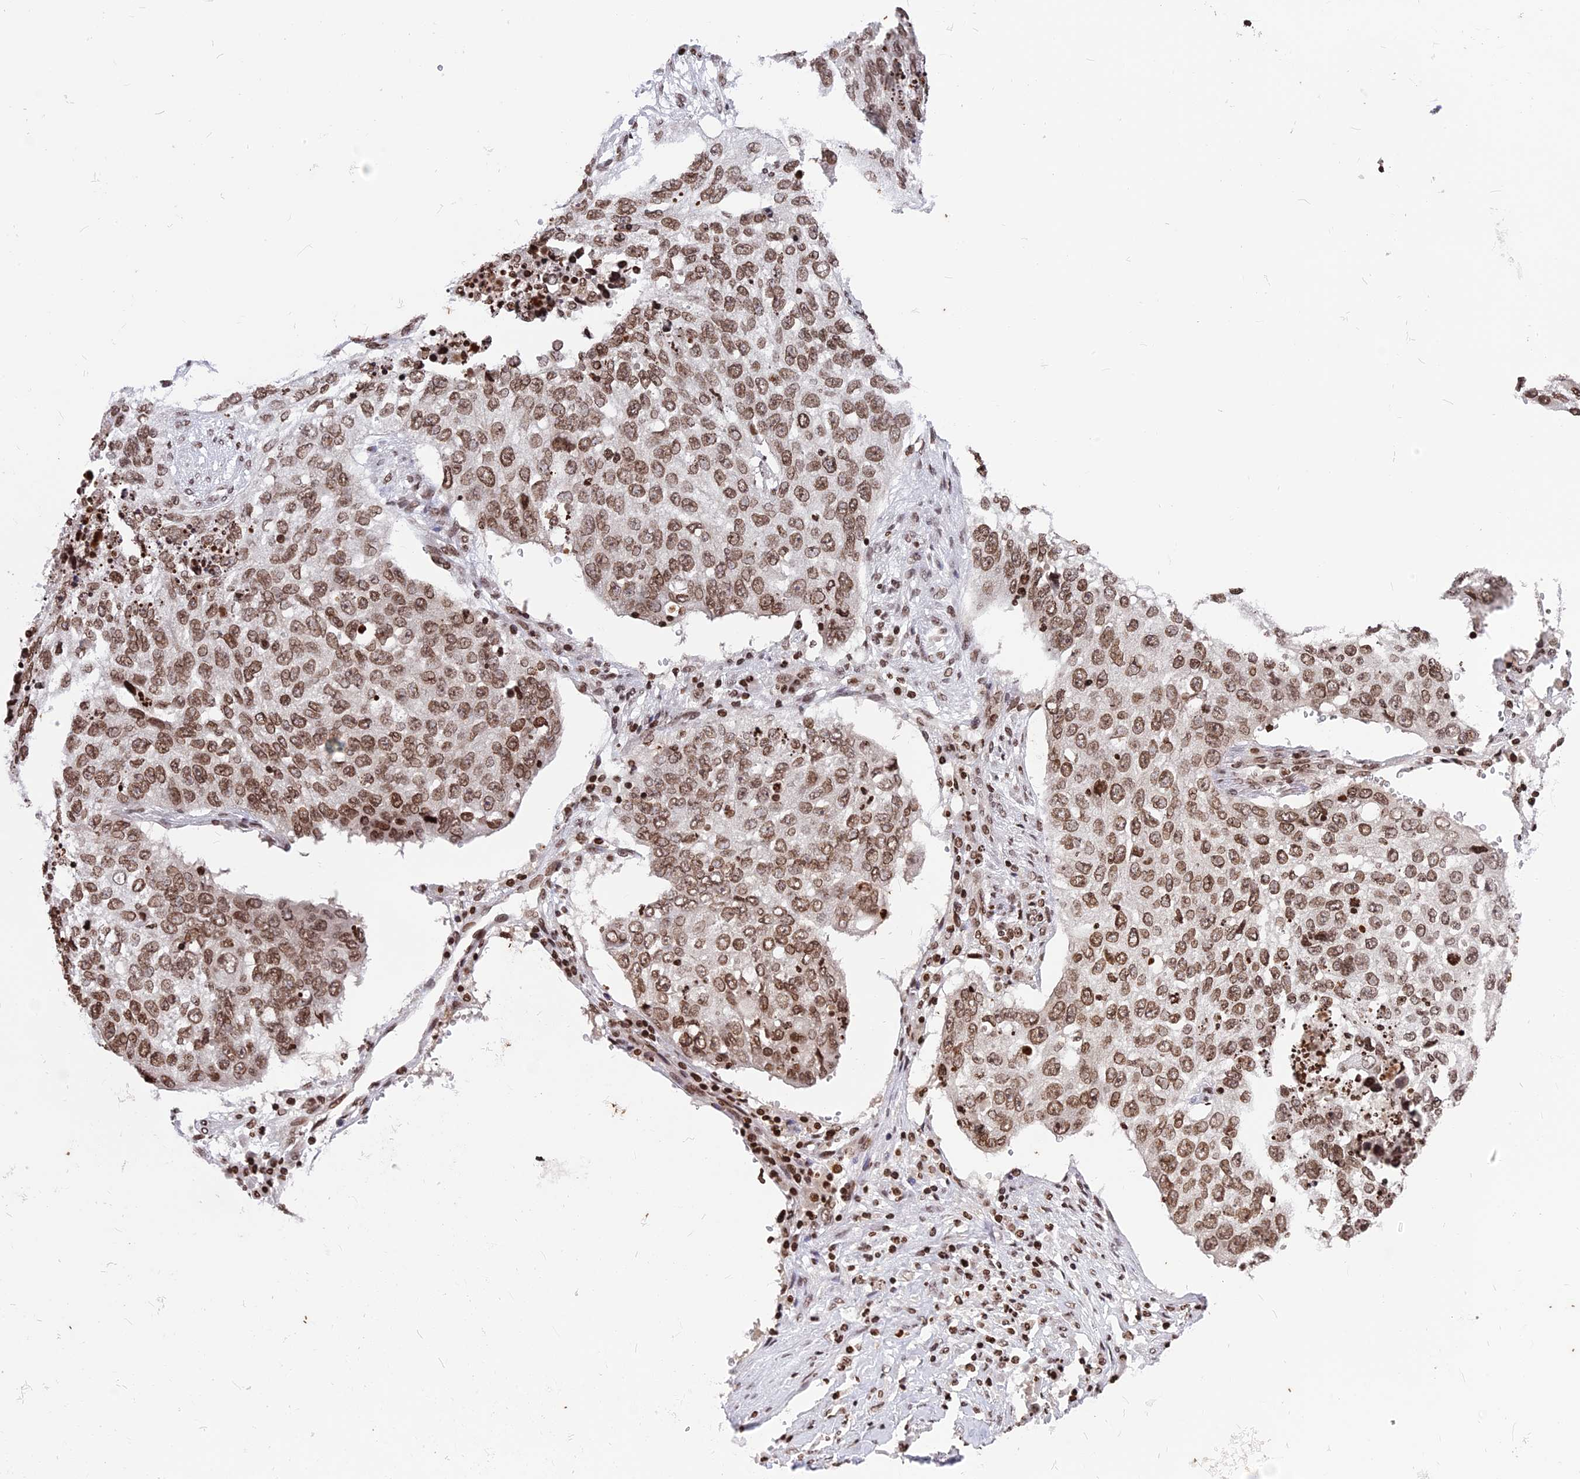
{"staining": {"intensity": "moderate", "quantity": ">75%", "location": "nuclear"}, "tissue": "lung cancer", "cell_type": "Tumor cells", "image_type": "cancer", "snomed": [{"axis": "morphology", "description": "Squamous cell carcinoma, NOS"}, {"axis": "topography", "description": "Lung"}], "caption": "High-magnification brightfield microscopy of lung cancer (squamous cell carcinoma) stained with DAB (brown) and counterstained with hematoxylin (blue). tumor cells exhibit moderate nuclear expression is seen in approximately>75% of cells. (brown staining indicates protein expression, while blue staining denotes nuclei).", "gene": "TET2", "patient": {"sex": "female", "age": 63}}